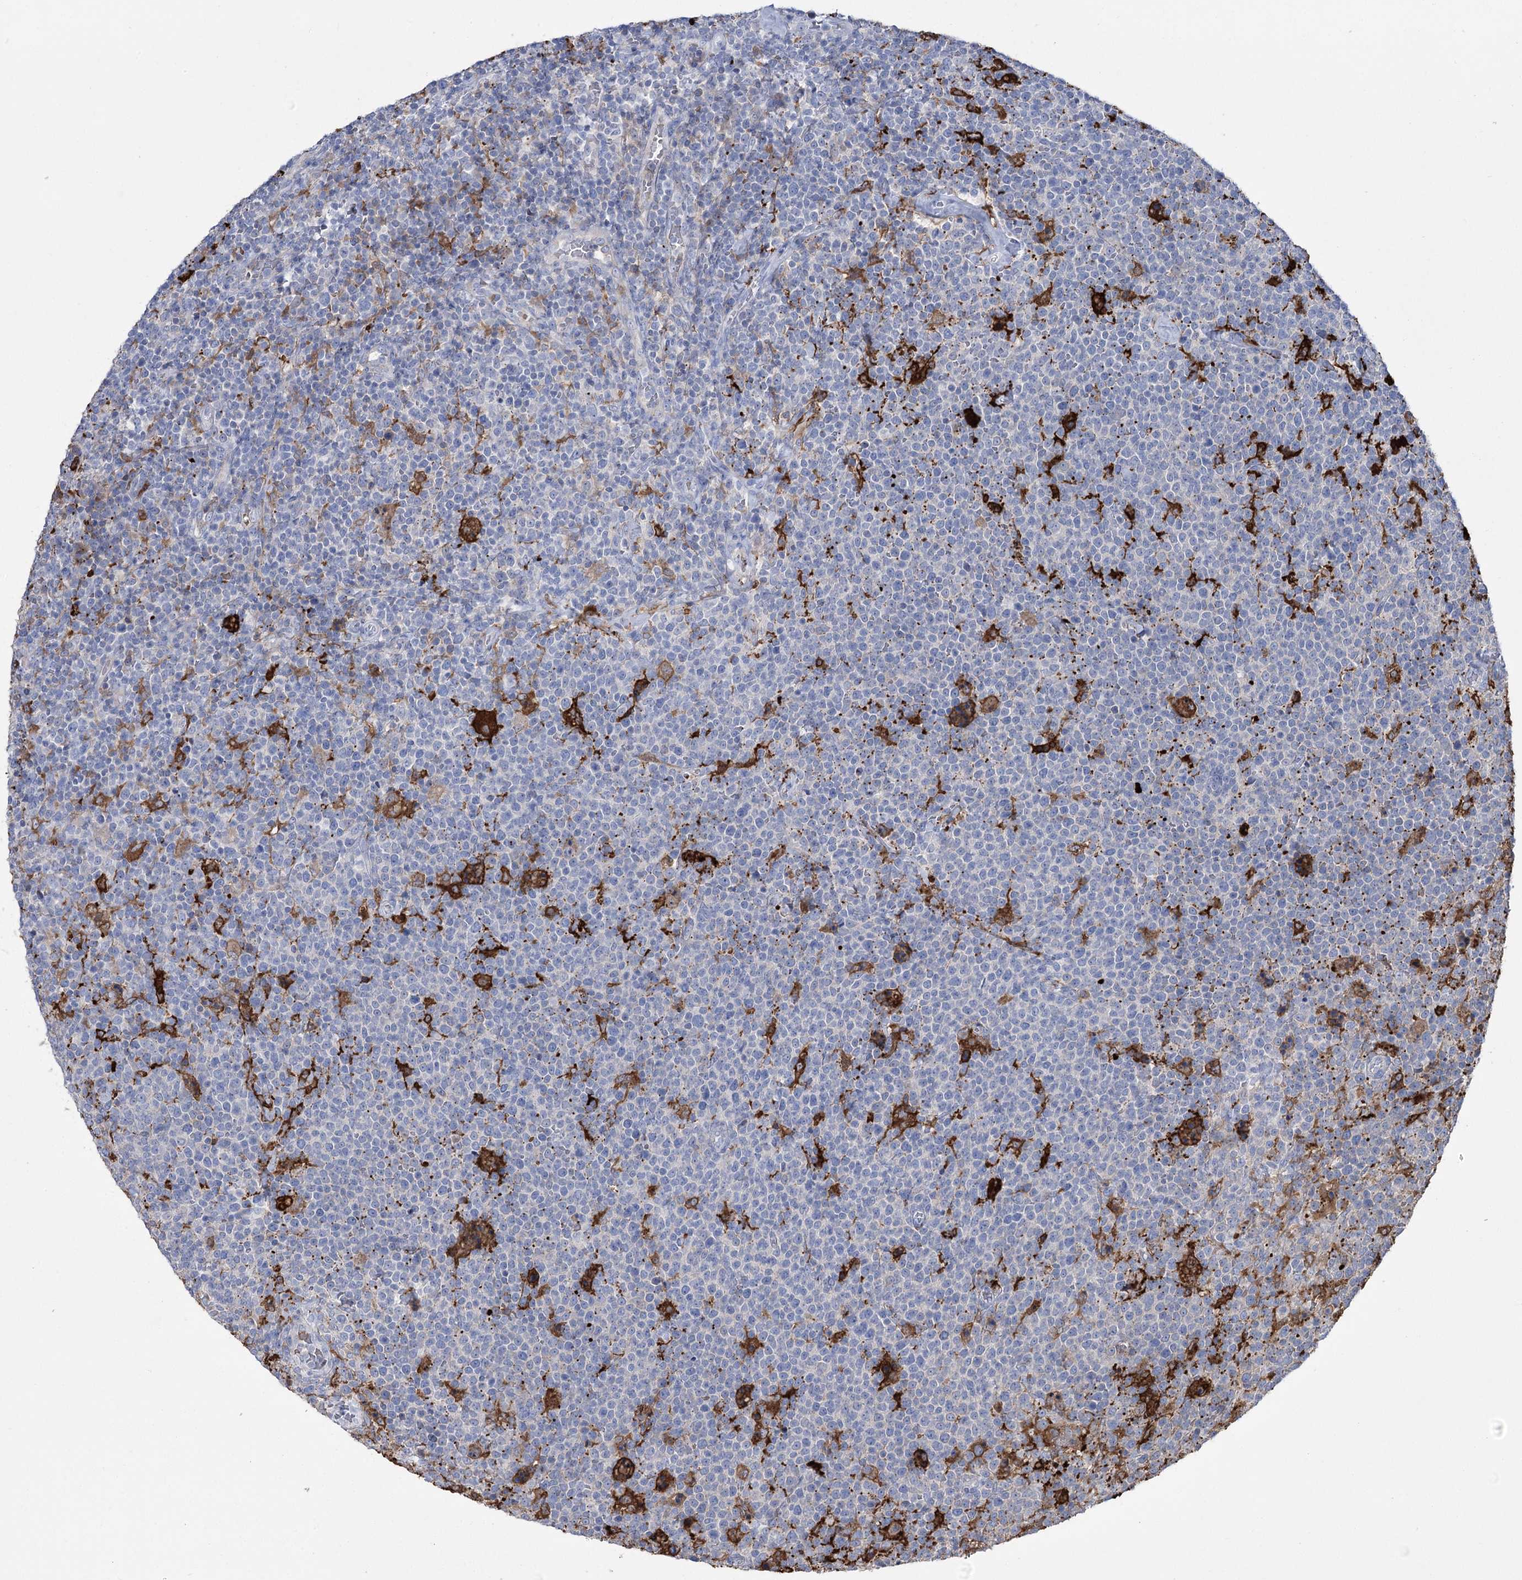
{"staining": {"intensity": "negative", "quantity": "none", "location": "none"}, "tissue": "lymphoma", "cell_type": "Tumor cells", "image_type": "cancer", "snomed": [{"axis": "morphology", "description": "Malignant lymphoma, non-Hodgkin's type, High grade"}, {"axis": "topography", "description": "Lymph node"}], "caption": "This is an IHC photomicrograph of human lymphoma. There is no staining in tumor cells.", "gene": "ZNF622", "patient": {"sex": "male", "age": 61}}